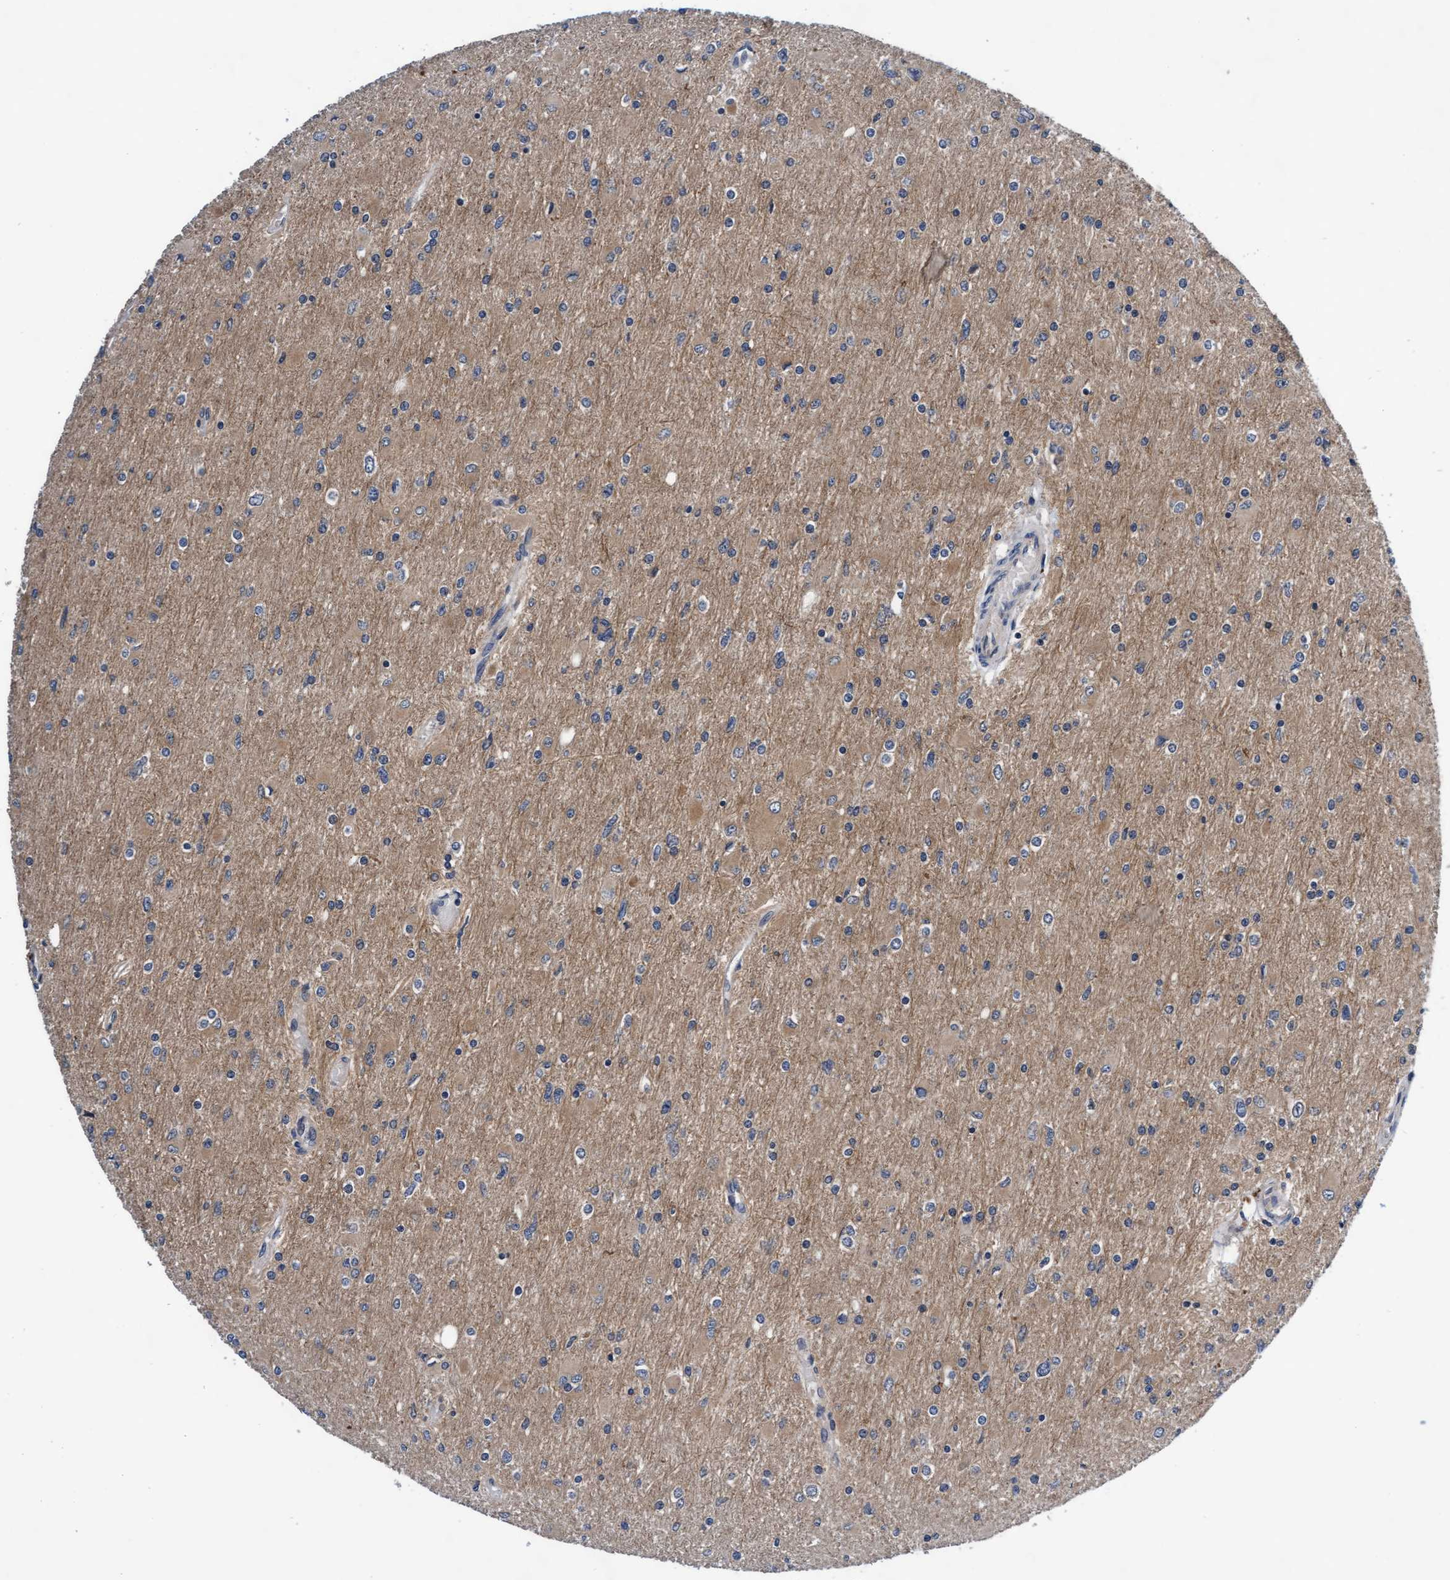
{"staining": {"intensity": "weak", "quantity": "25%-75%", "location": "cytoplasmic/membranous"}, "tissue": "glioma", "cell_type": "Tumor cells", "image_type": "cancer", "snomed": [{"axis": "morphology", "description": "Glioma, malignant, High grade"}, {"axis": "topography", "description": "Cerebral cortex"}], "caption": "Immunohistochemical staining of human high-grade glioma (malignant) reveals weak cytoplasmic/membranous protein positivity in about 25%-75% of tumor cells.", "gene": "EFCAB13", "patient": {"sex": "female", "age": 36}}